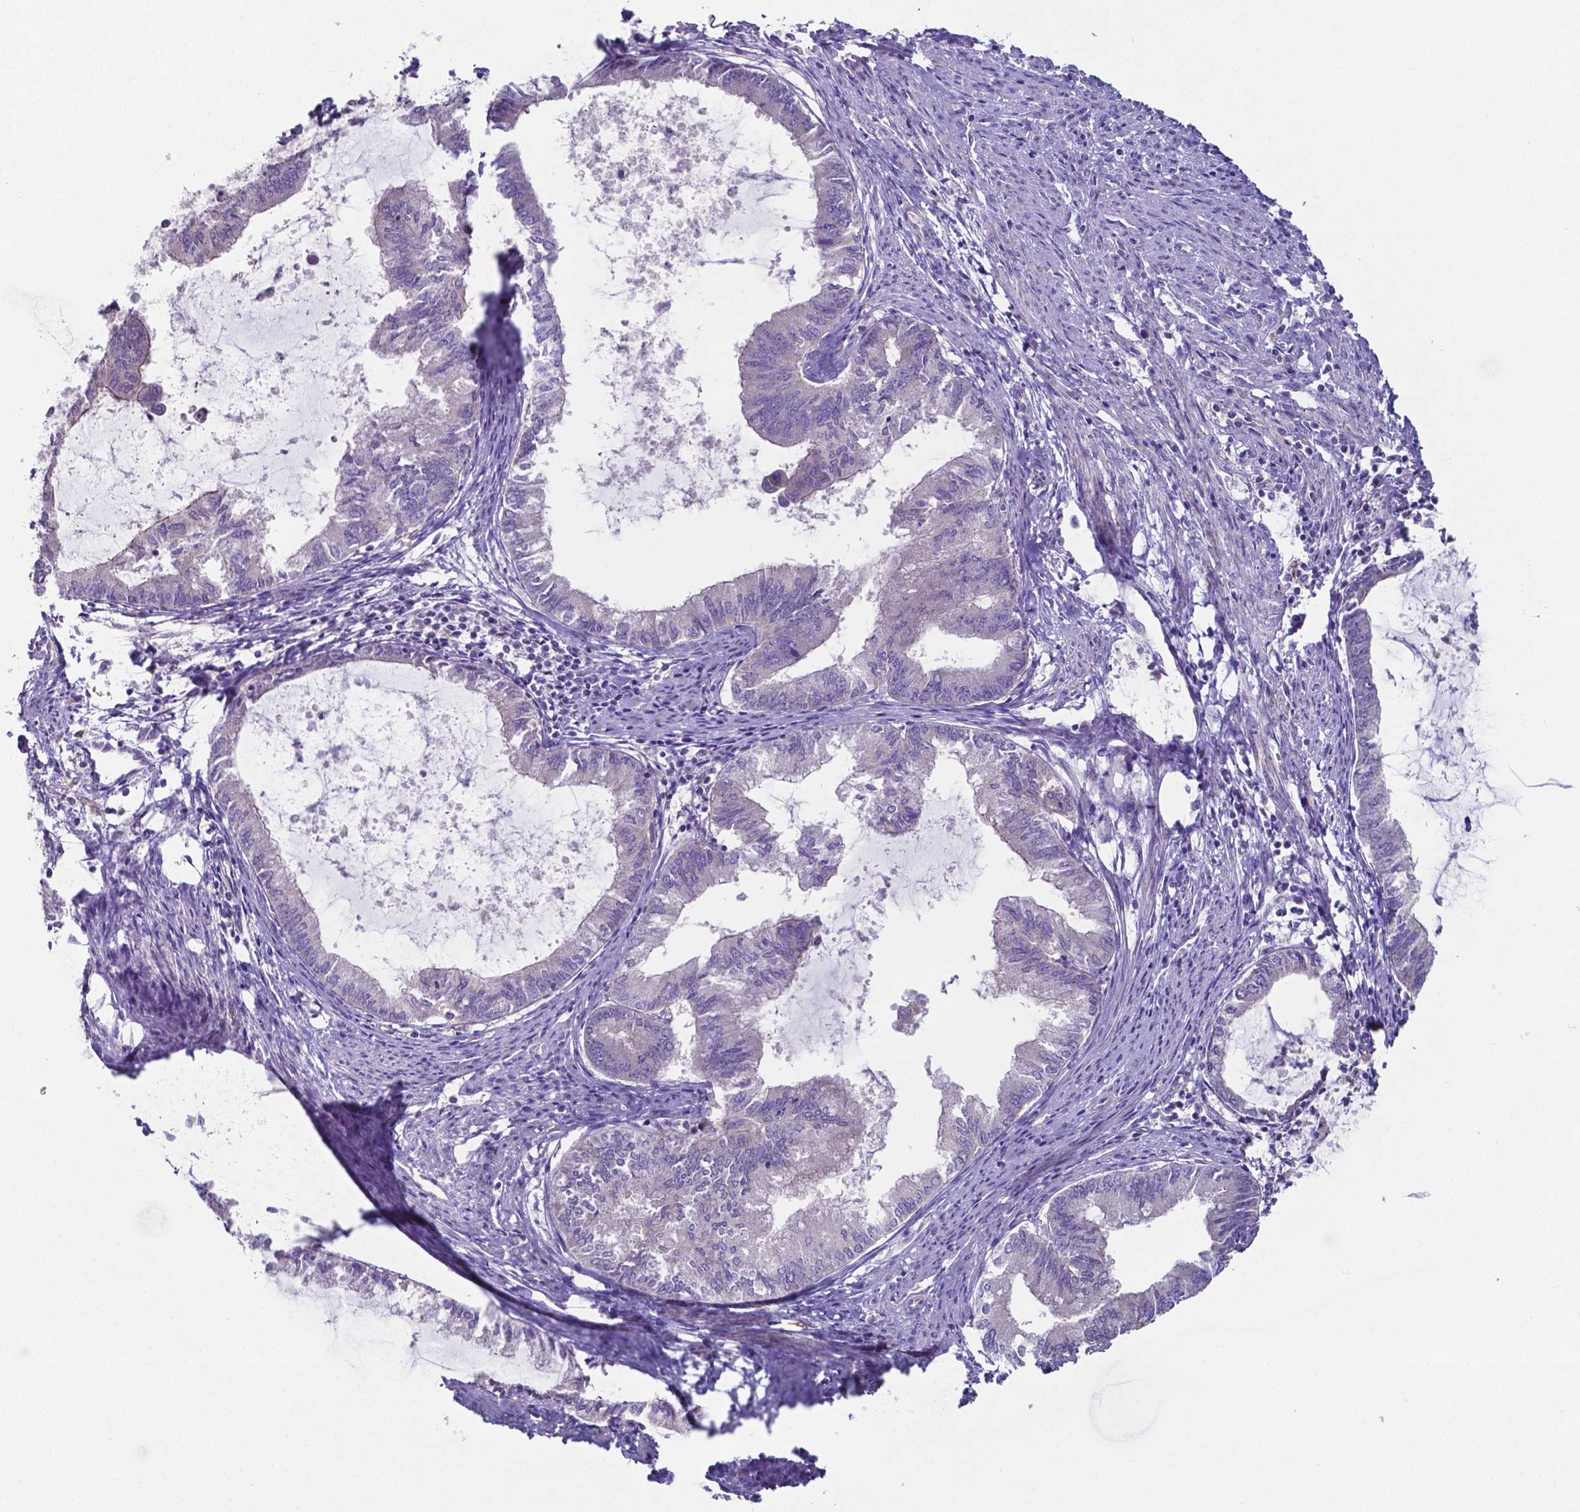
{"staining": {"intensity": "negative", "quantity": "none", "location": "none"}, "tissue": "endometrial cancer", "cell_type": "Tumor cells", "image_type": "cancer", "snomed": [{"axis": "morphology", "description": "Adenocarcinoma, NOS"}, {"axis": "topography", "description": "Endometrium"}], "caption": "High magnification brightfield microscopy of endometrial adenocarcinoma stained with DAB (3,3'-diaminobenzidine) (brown) and counterstained with hematoxylin (blue): tumor cells show no significant expression.", "gene": "TYRO3", "patient": {"sex": "female", "age": 86}}